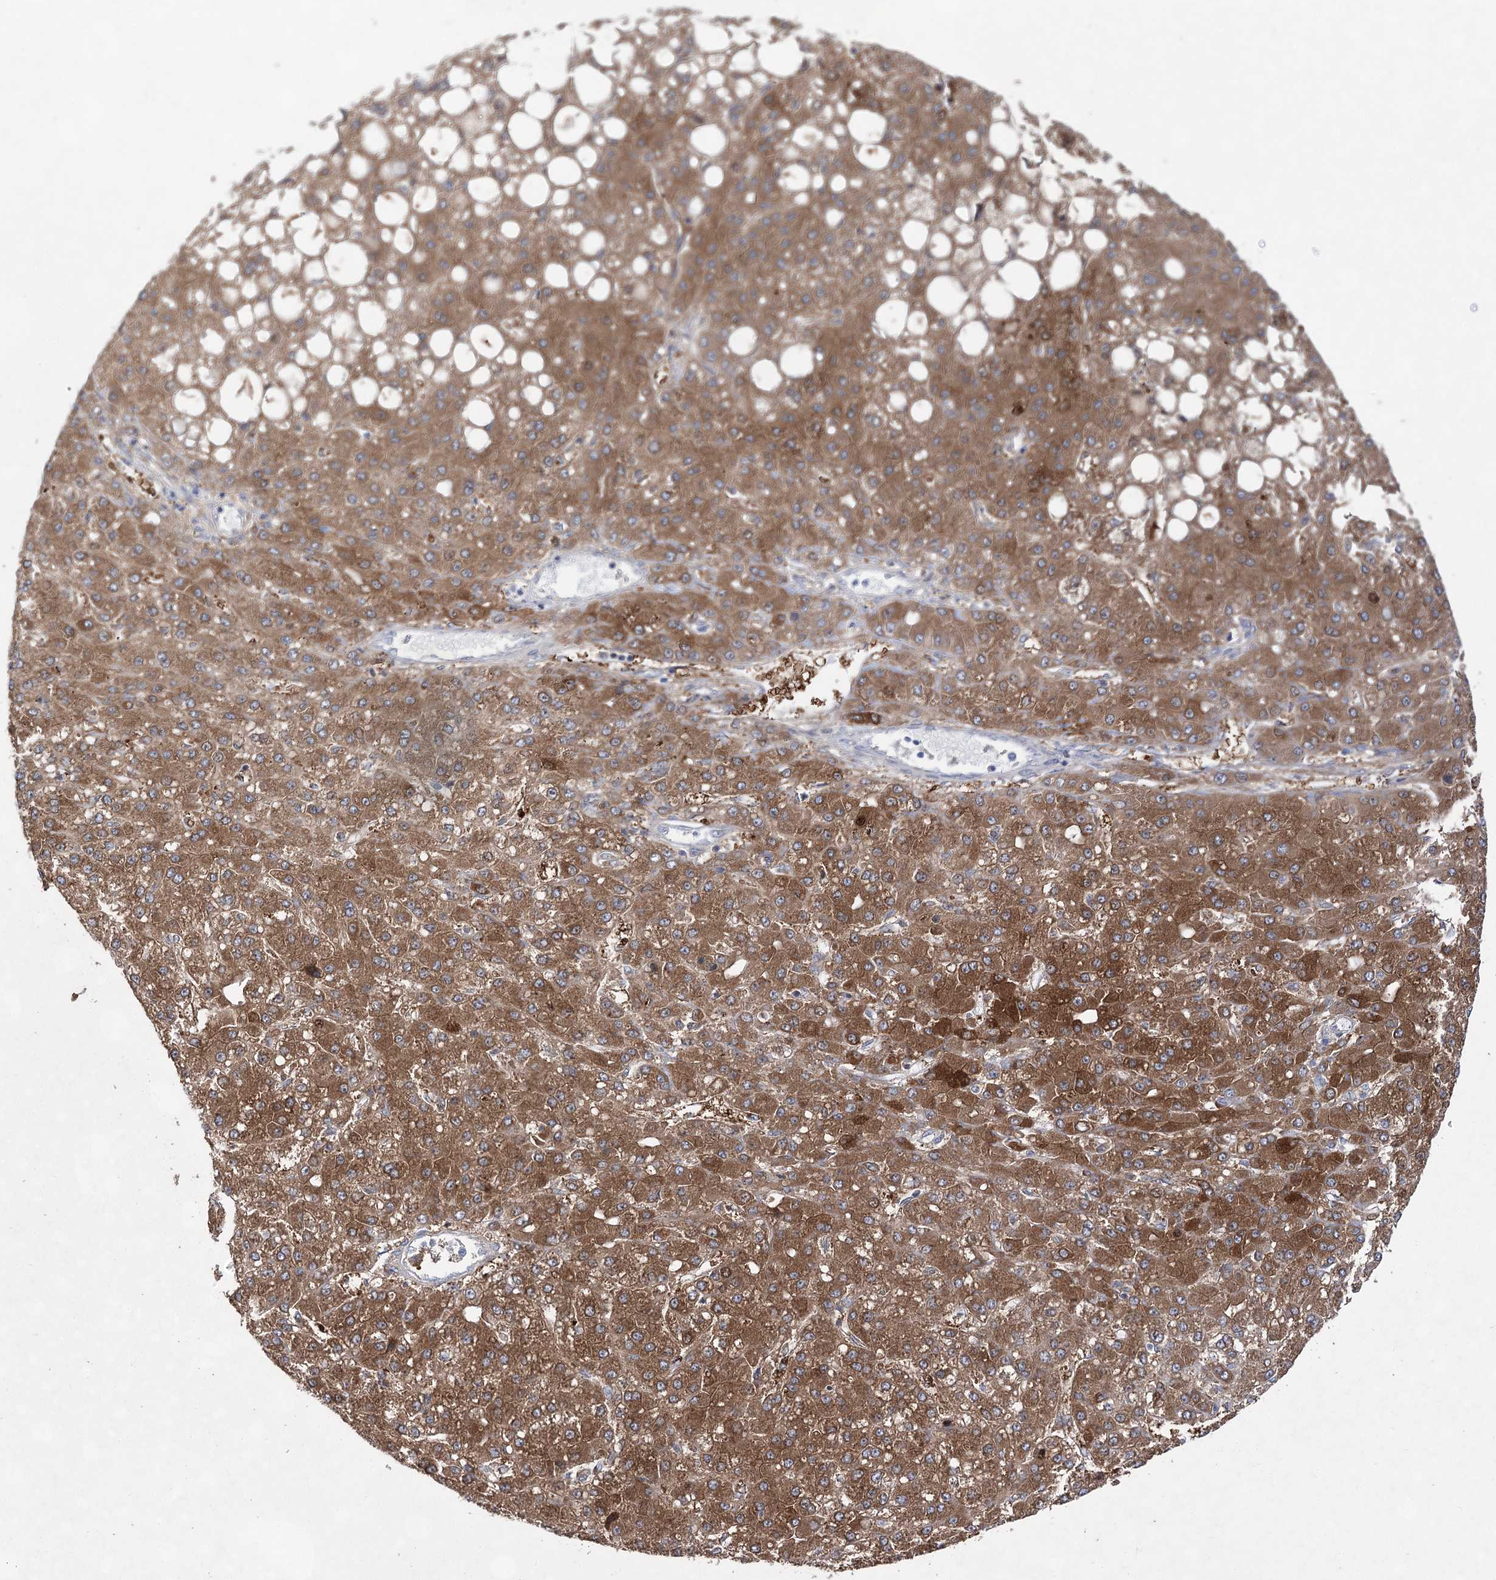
{"staining": {"intensity": "moderate", "quantity": ">75%", "location": "cytoplasmic/membranous"}, "tissue": "liver cancer", "cell_type": "Tumor cells", "image_type": "cancer", "snomed": [{"axis": "morphology", "description": "Carcinoma, Hepatocellular, NOS"}, {"axis": "topography", "description": "Liver"}], "caption": "Immunohistochemical staining of liver cancer (hepatocellular carcinoma) shows medium levels of moderate cytoplasmic/membranous protein expression in approximately >75% of tumor cells.", "gene": "UGDH", "patient": {"sex": "male", "age": 67}}